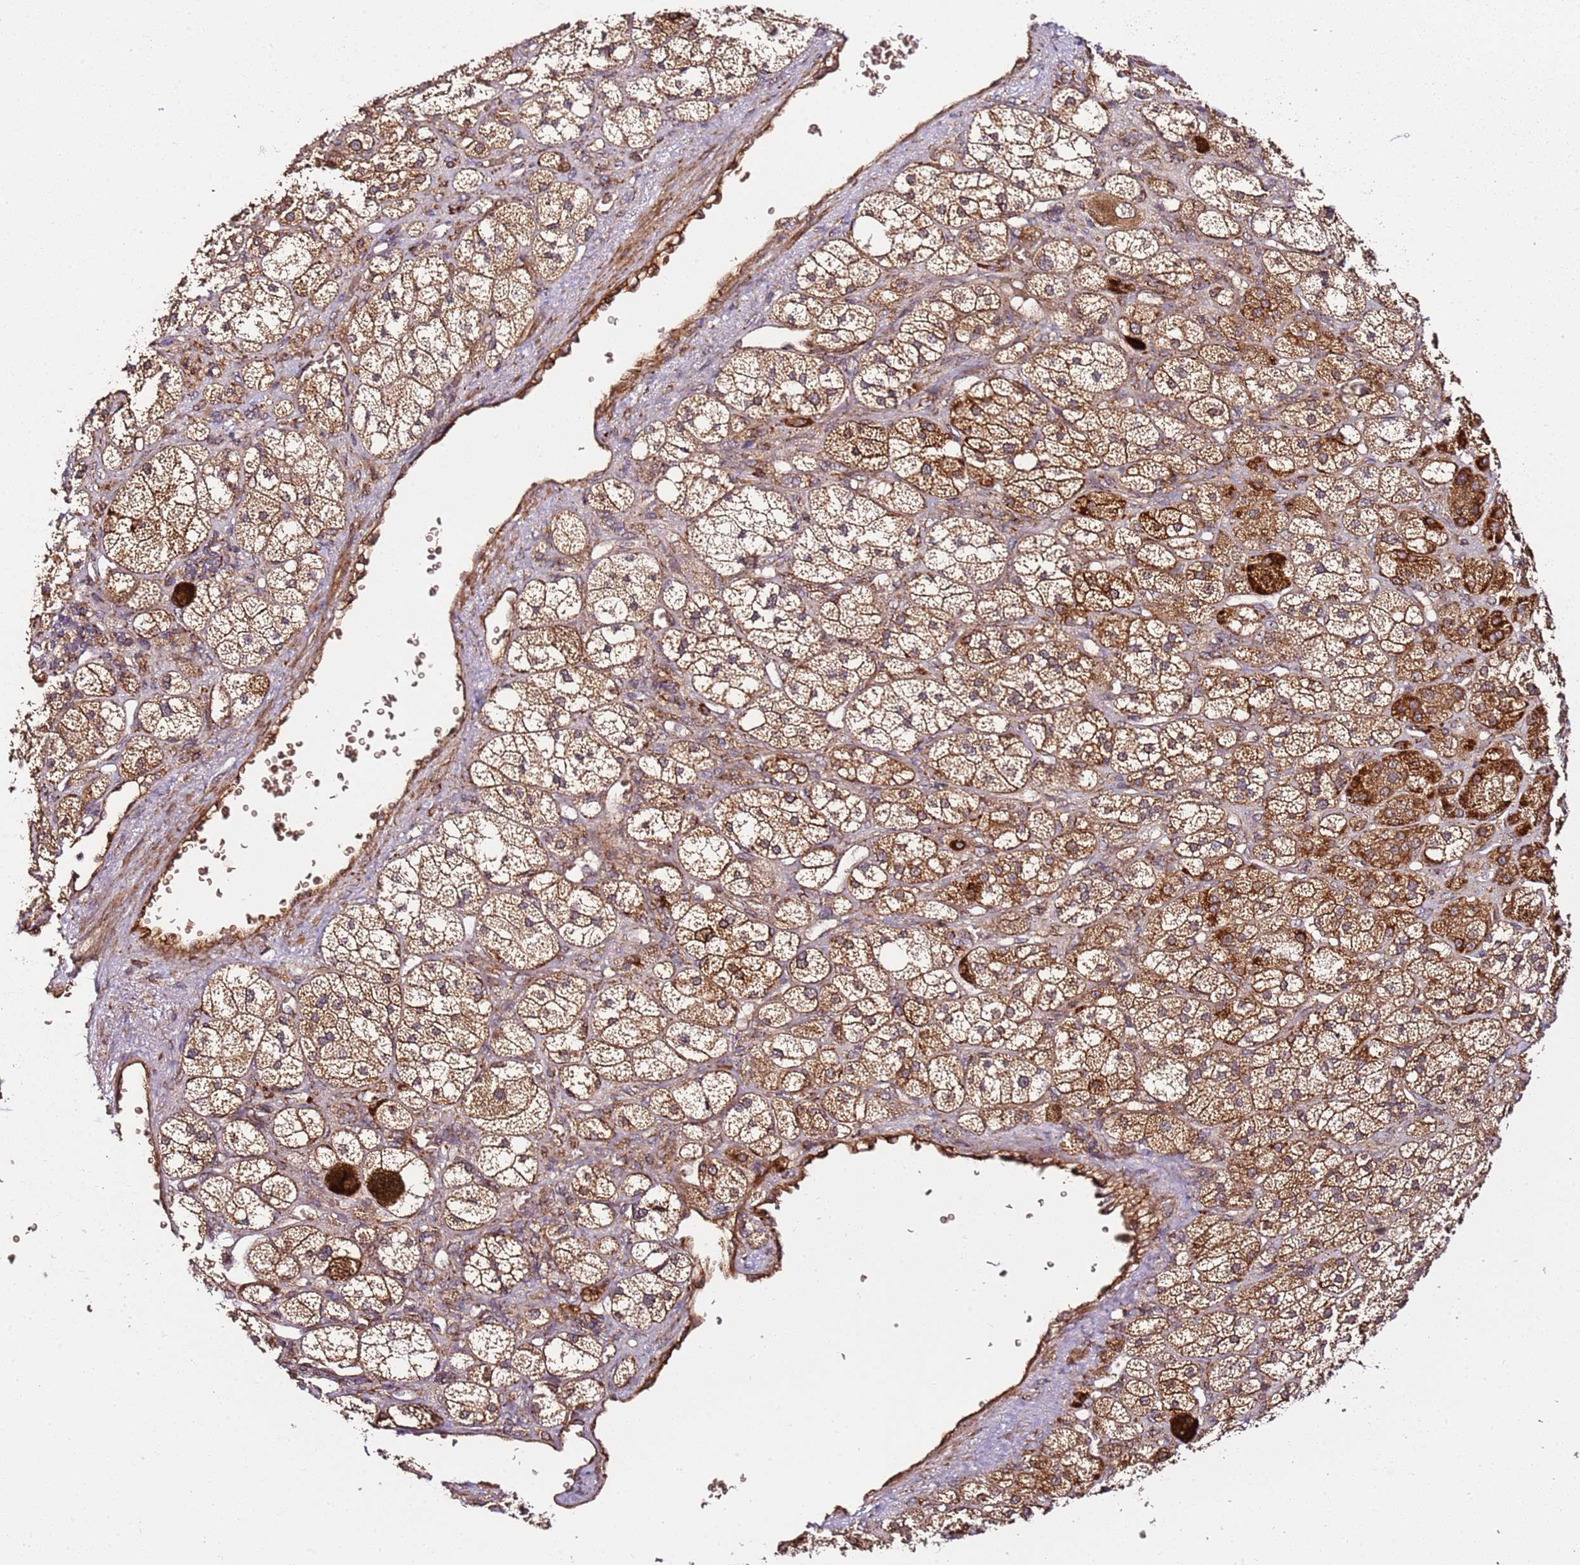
{"staining": {"intensity": "strong", "quantity": ">75%", "location": "cytoplasmic/membranous"}, "tissue": "adrenal gland", "cell_type": "Glandular cells", "image_type": "normal", "snomed": [{"axis": "morphology", "description": "Normal tissue, NOS"}, {"axis": "topography", "description": "Adrenal gland"}], "caption": "Immunohistochemical staining of benign human adrenal gland reveals high levels of strong cytoplasmic/membranous positivity in about >75% of glandular cells.", "gene": "TM2D2", "patient": {"sex": "male", "age": 61}}